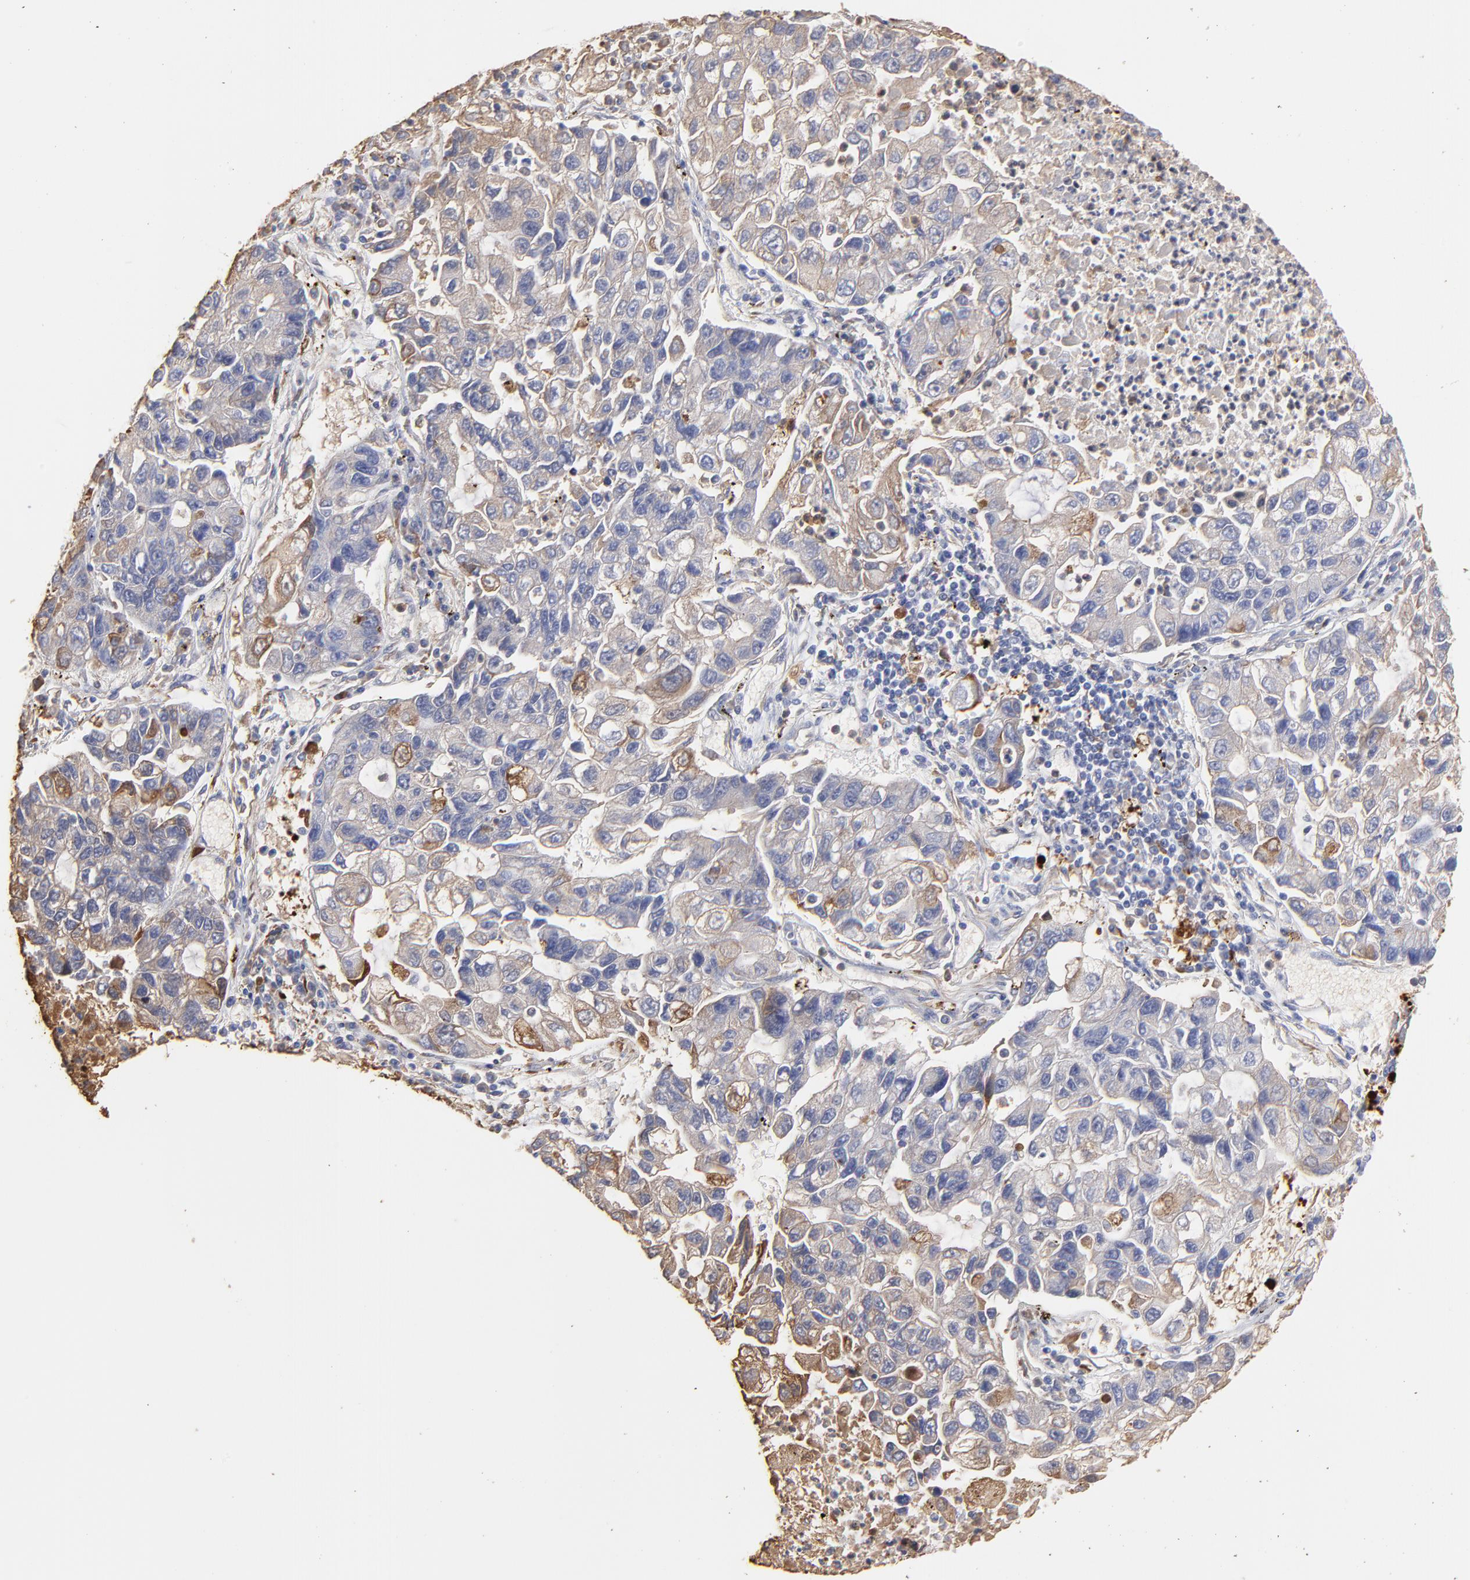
{"staining": {"intensity": "weak", "quantity": "25%-75%", "location": "cytoplasmic/membranous"}, "tissue": "lung cancer", "cell_type": "Tumor cells", "image_type": "cancer", "snomed": [{"axis": "morphology", "description": "Adenocarcinoma, NOS"}, {"axis": "topography", "description": "Lung"}], "caption": "Lung adenocarcinoma stained with immunohistochemistry demonstrates weak cytoplasmic/membranous staining in approximately 25%-75% of tumor cells. (DAB IHC, brown staining for protein, blue staining for nuclei).", "gene": "LRCH2", "patient": {"sex": "female", "age": 51}}